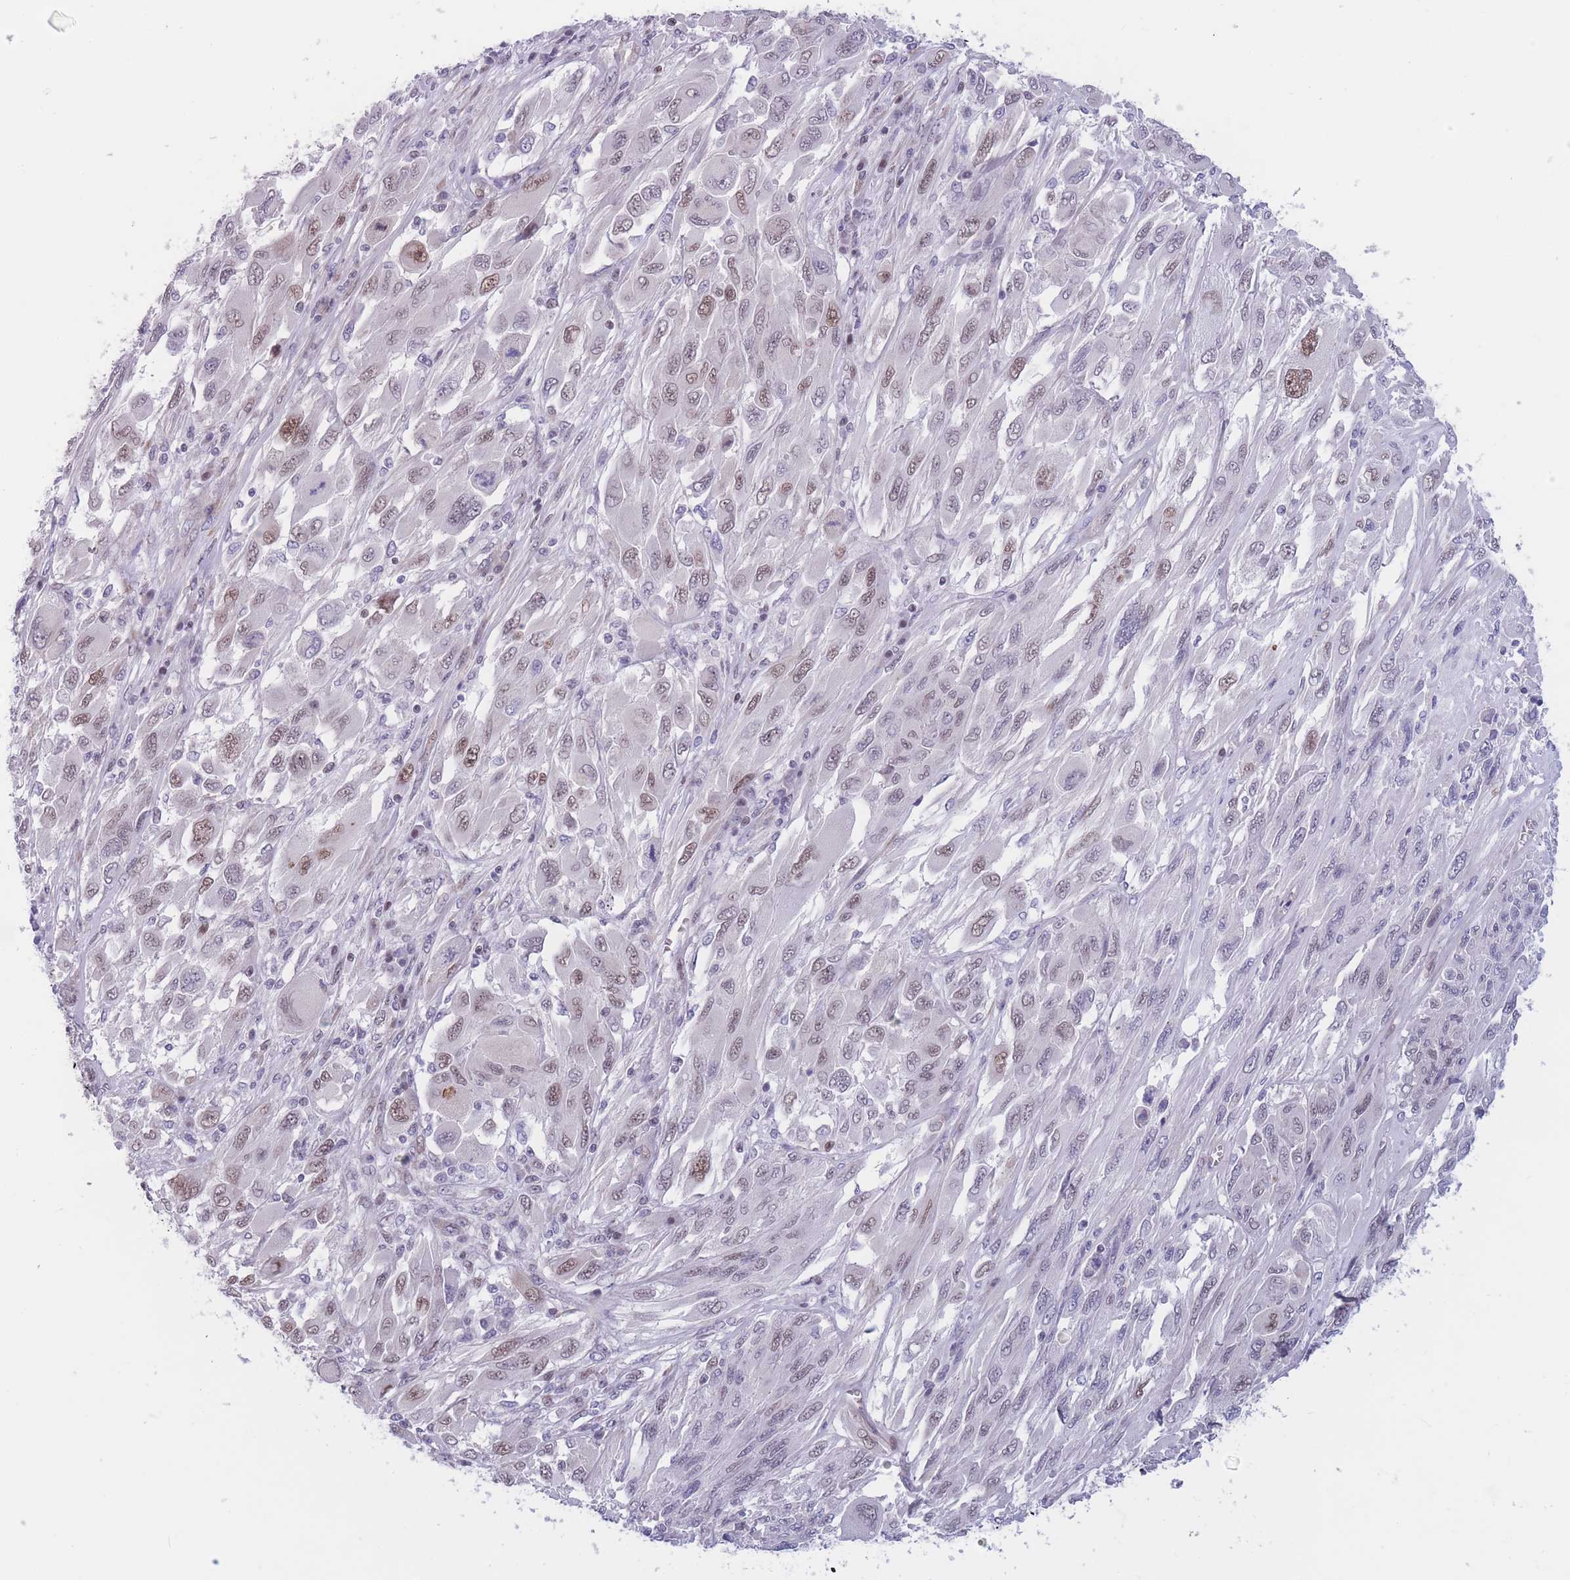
{"staining": {"intensity": "weak", "quantity": "25%-75%", "location": "nuclear"}, "tissue": "melanoma", "cell_type": "Tumor cells", "image_type": "cancer", "snomed": [{"axis": "morphology", "description": "Malignant melanoma, NOS"}, {"axis": "topography", "description": "Skin"}], "caption": "This histopathology image exhibits IHC staining of malignant melanoma, with low weak nuclear staining in approximately 25%-75% of tumor cells.", "gene": "BCL9L", "patient": {"sex": "female", "age": 91}}